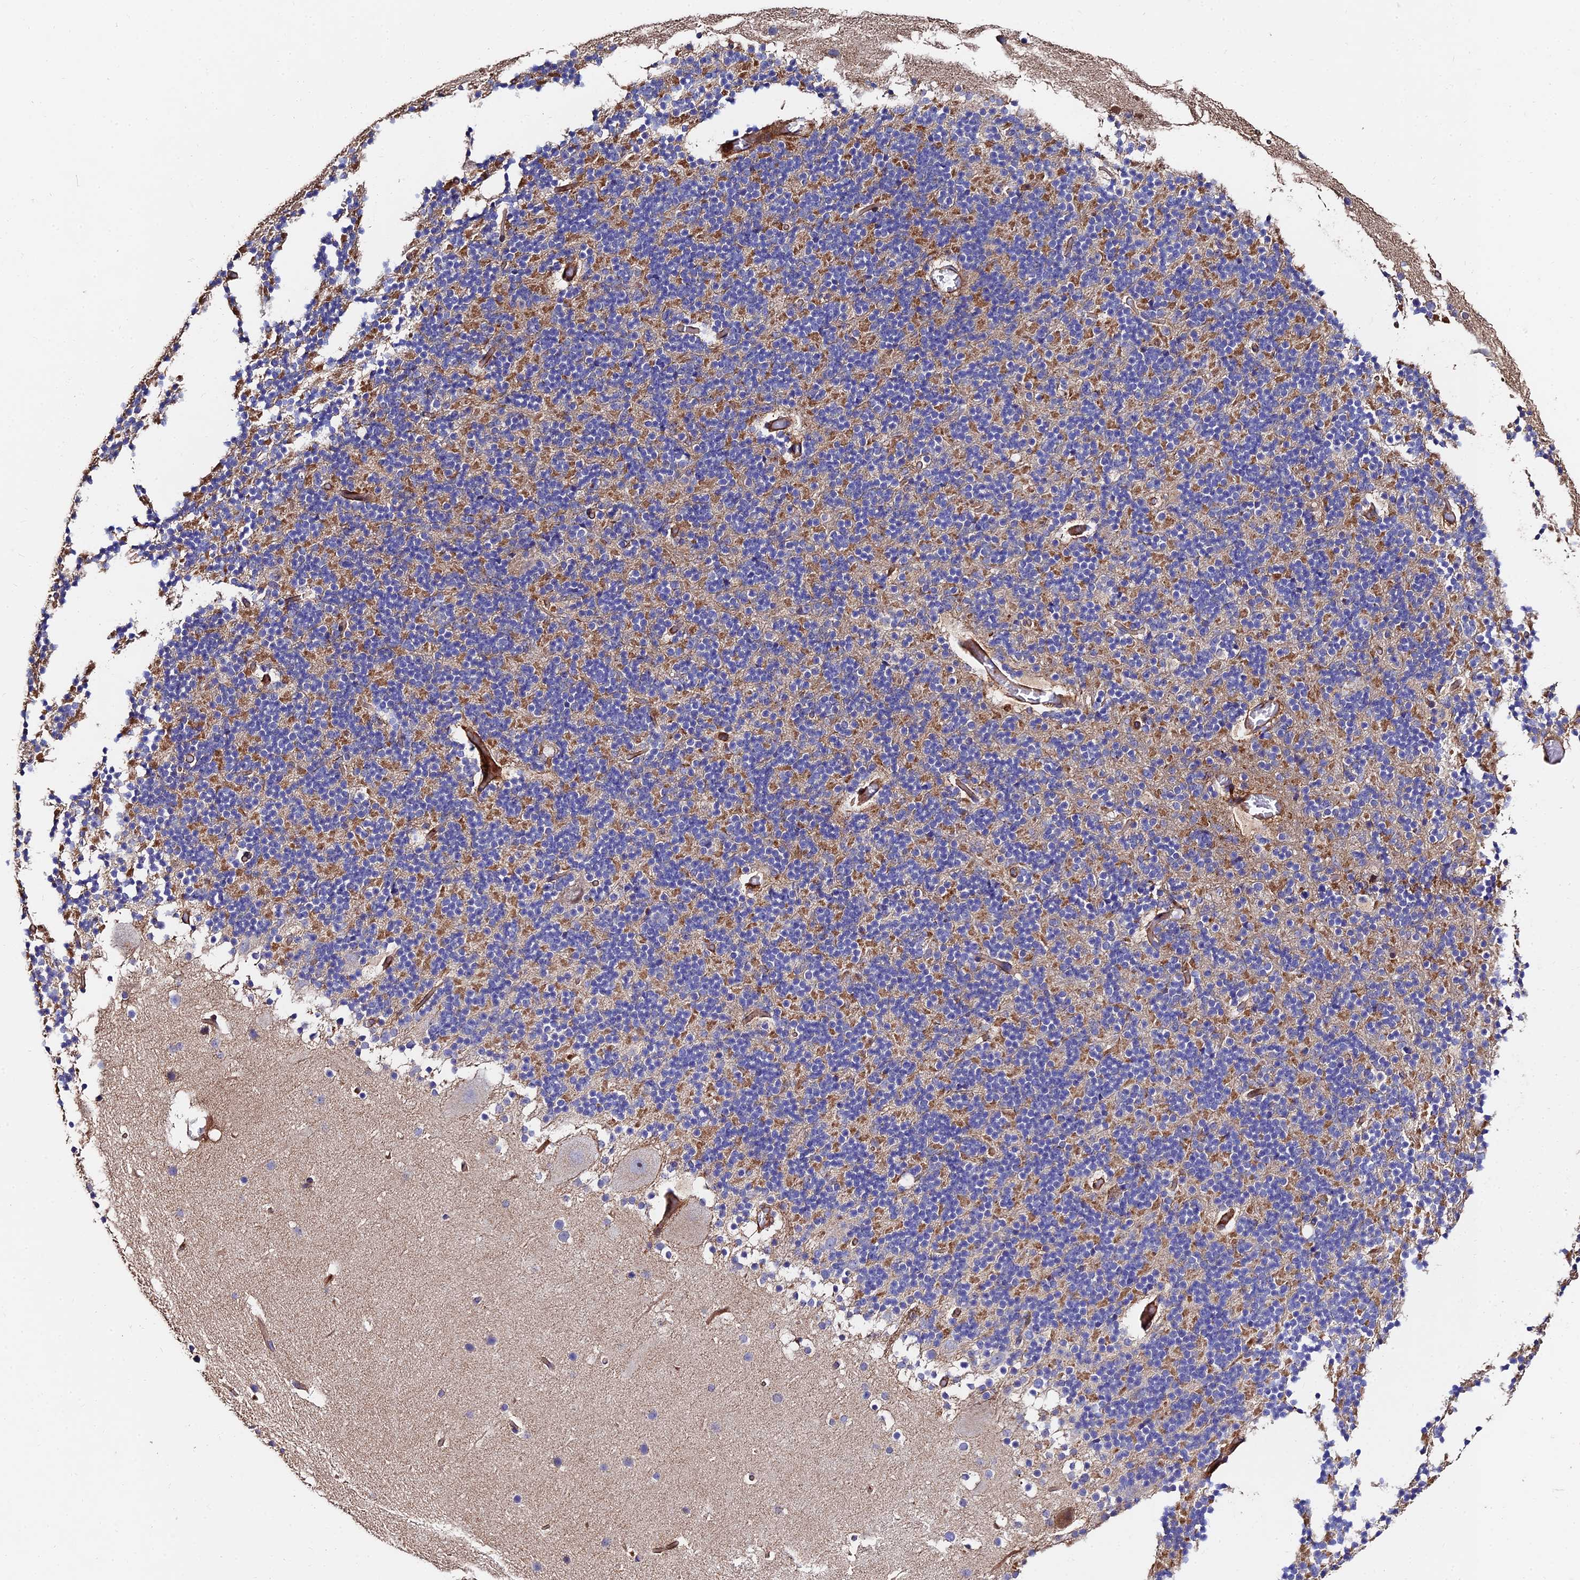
{"staining": {"intensity": "moderate", "quantity": "25%-75%", "location": "cytoplasmic/membranous"}, "tissue": "cerebellum", "cell_type": "Cells in granular layer", "image_type": "normal", "snomed": [{"axis": "morphology", "description": "Normal tissue, NOS"}, {"axis": "topography", "description": "Cerebellum"}], "caption": "Moderate cytoplasmic/membranous staining is seen in about 25%-75% of cells in granular layer in normal cerebellum.", "gene": "EXT1", "patient": {"sex": "male", "age": 57}}